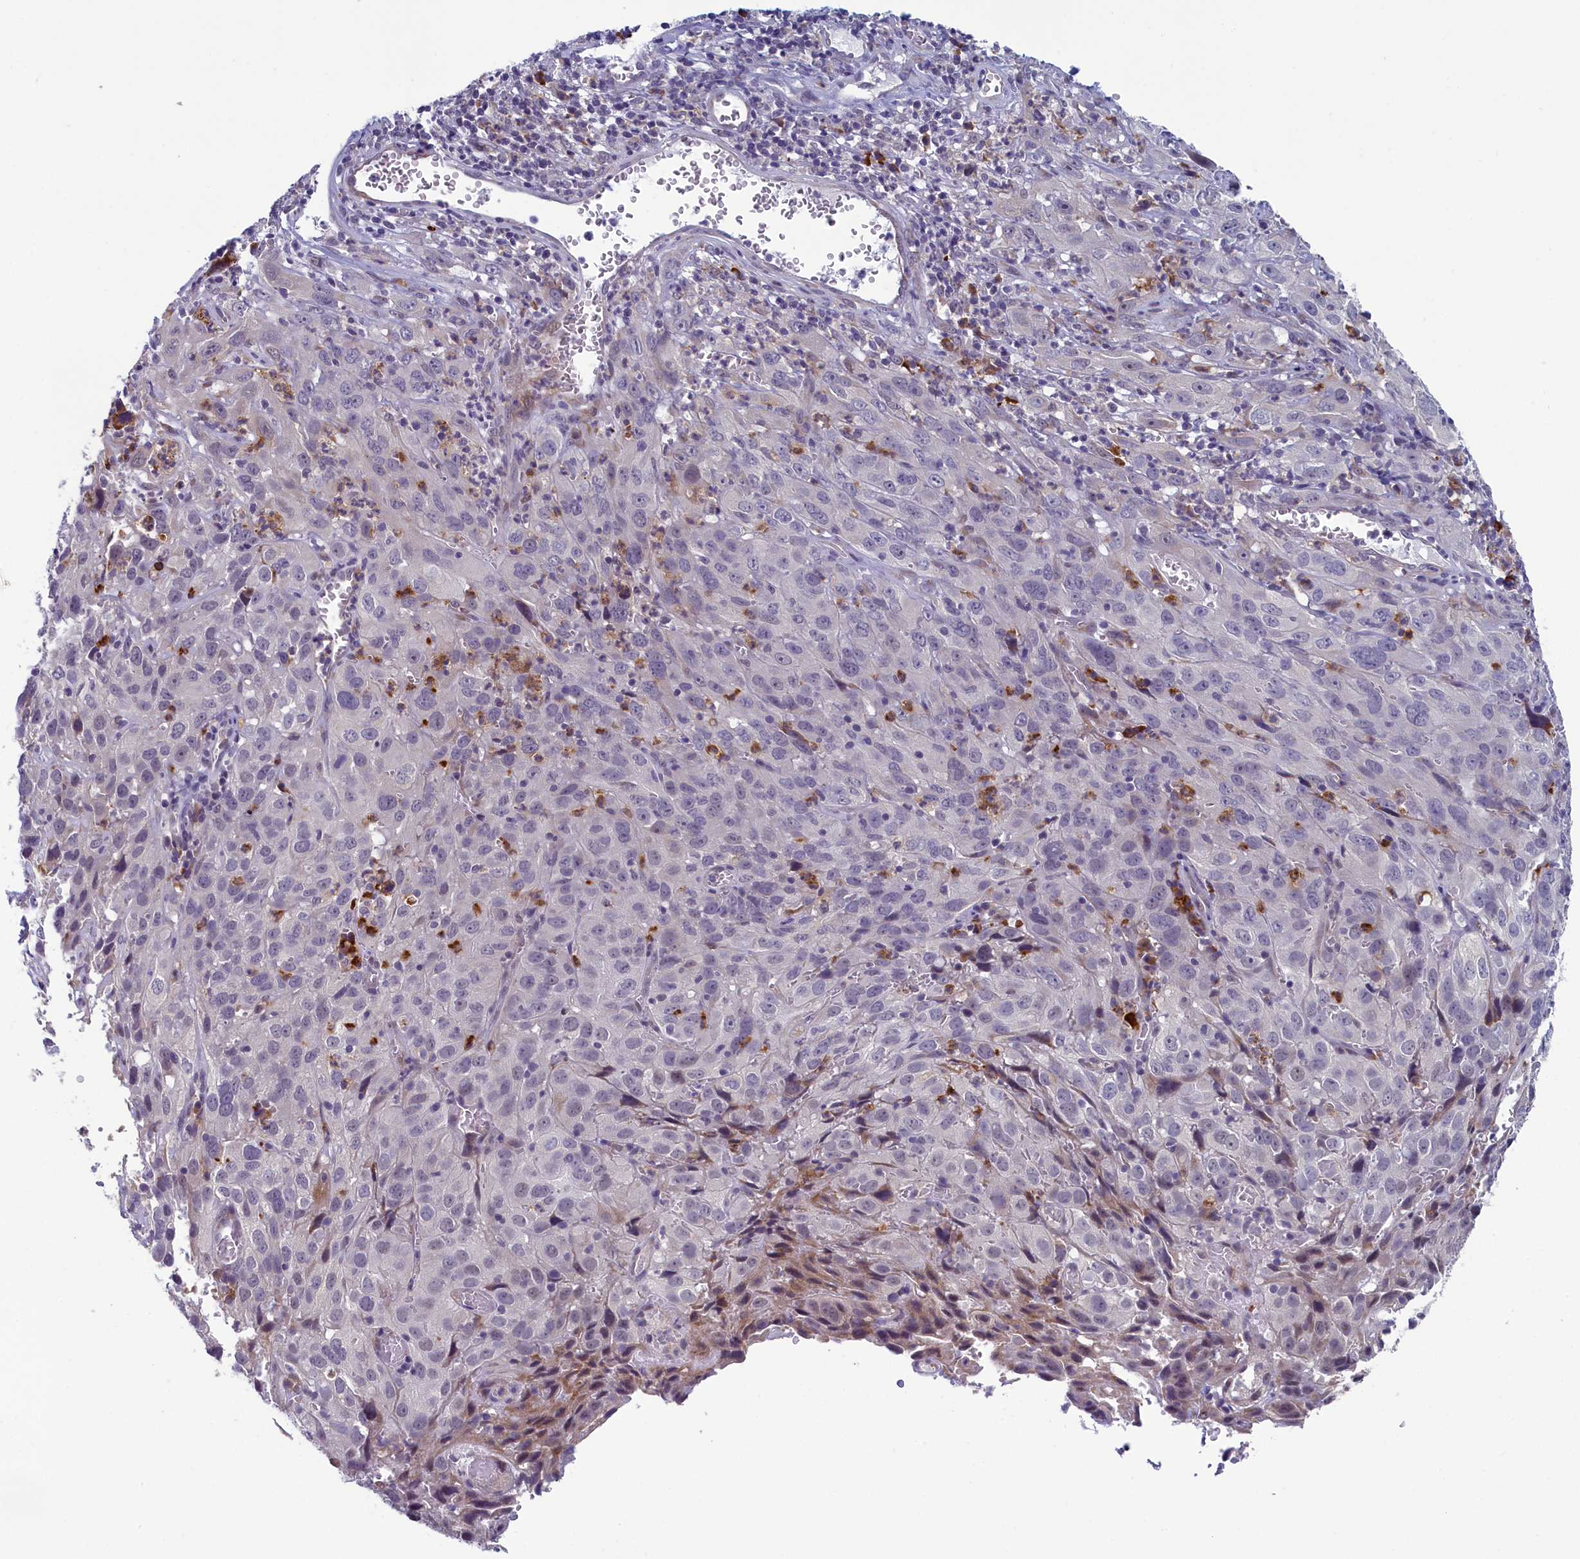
{"staining": {"intensity": "negative", "quantity": "none", "location": "none"}, "tissue": "cervical cancer", "cell_type": "Tumor cells", "image_type": "cancer", "snomed": [{"axis": "morphology", "description": "Squamous cell carcinoma, NOS"}, {"axis": "topography", "description": "Cervix"}], "caption": "High magnification brightfield microscopy of cervical cancer stained with DAB (brown) and counterstained with hematoxylin (blue): tumor cells show no significant staining.", "gene": "CNEP1R1", "patient": {"sex": "female", "age": 32}}